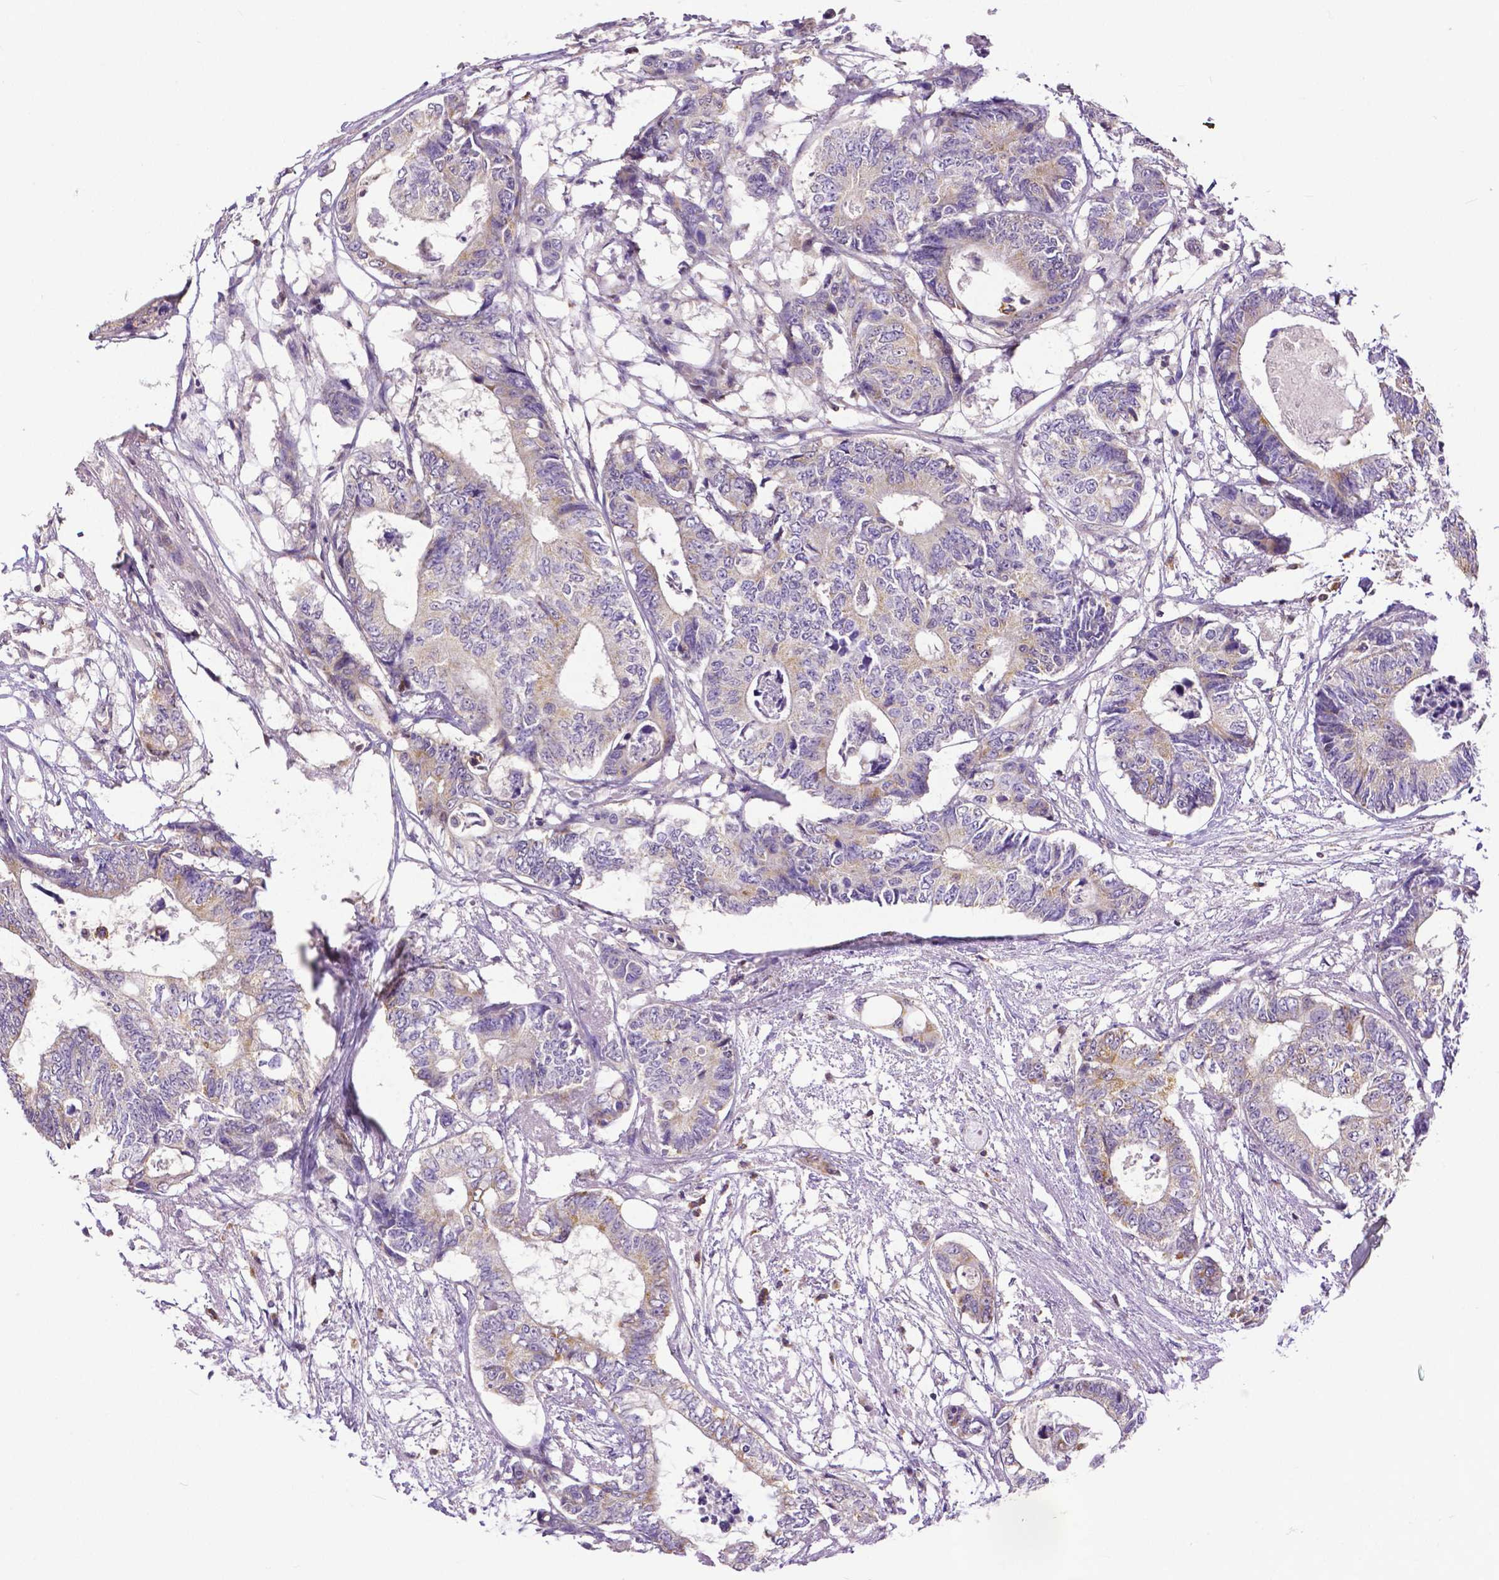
{"staining": {"intensity": "negative", "quantity": "none", "location": "none"}, "tissue": "colorectal cancer", "cell_type": "Tumor cells", "image_type": "cancer", "snomed": [{"axis": "morphology", "description": "Adenocarcinoma, NOS"}, {"axis": "topography", "description": "Colon"}], "caption": "High magnification brightfield microscopy of colorectal cancer stained with DAB (3,3'-diaminobenzidine) (brown) and counterstained with hematoxylin (blue): tumor cells show no significant staining. (Stains: DAB IHC with hematoxylin counter stain, Microscopy: brightfield microscopy at high magnification).", "gene": "MCL1", "patient": {"sex": "female", "age": 48}}